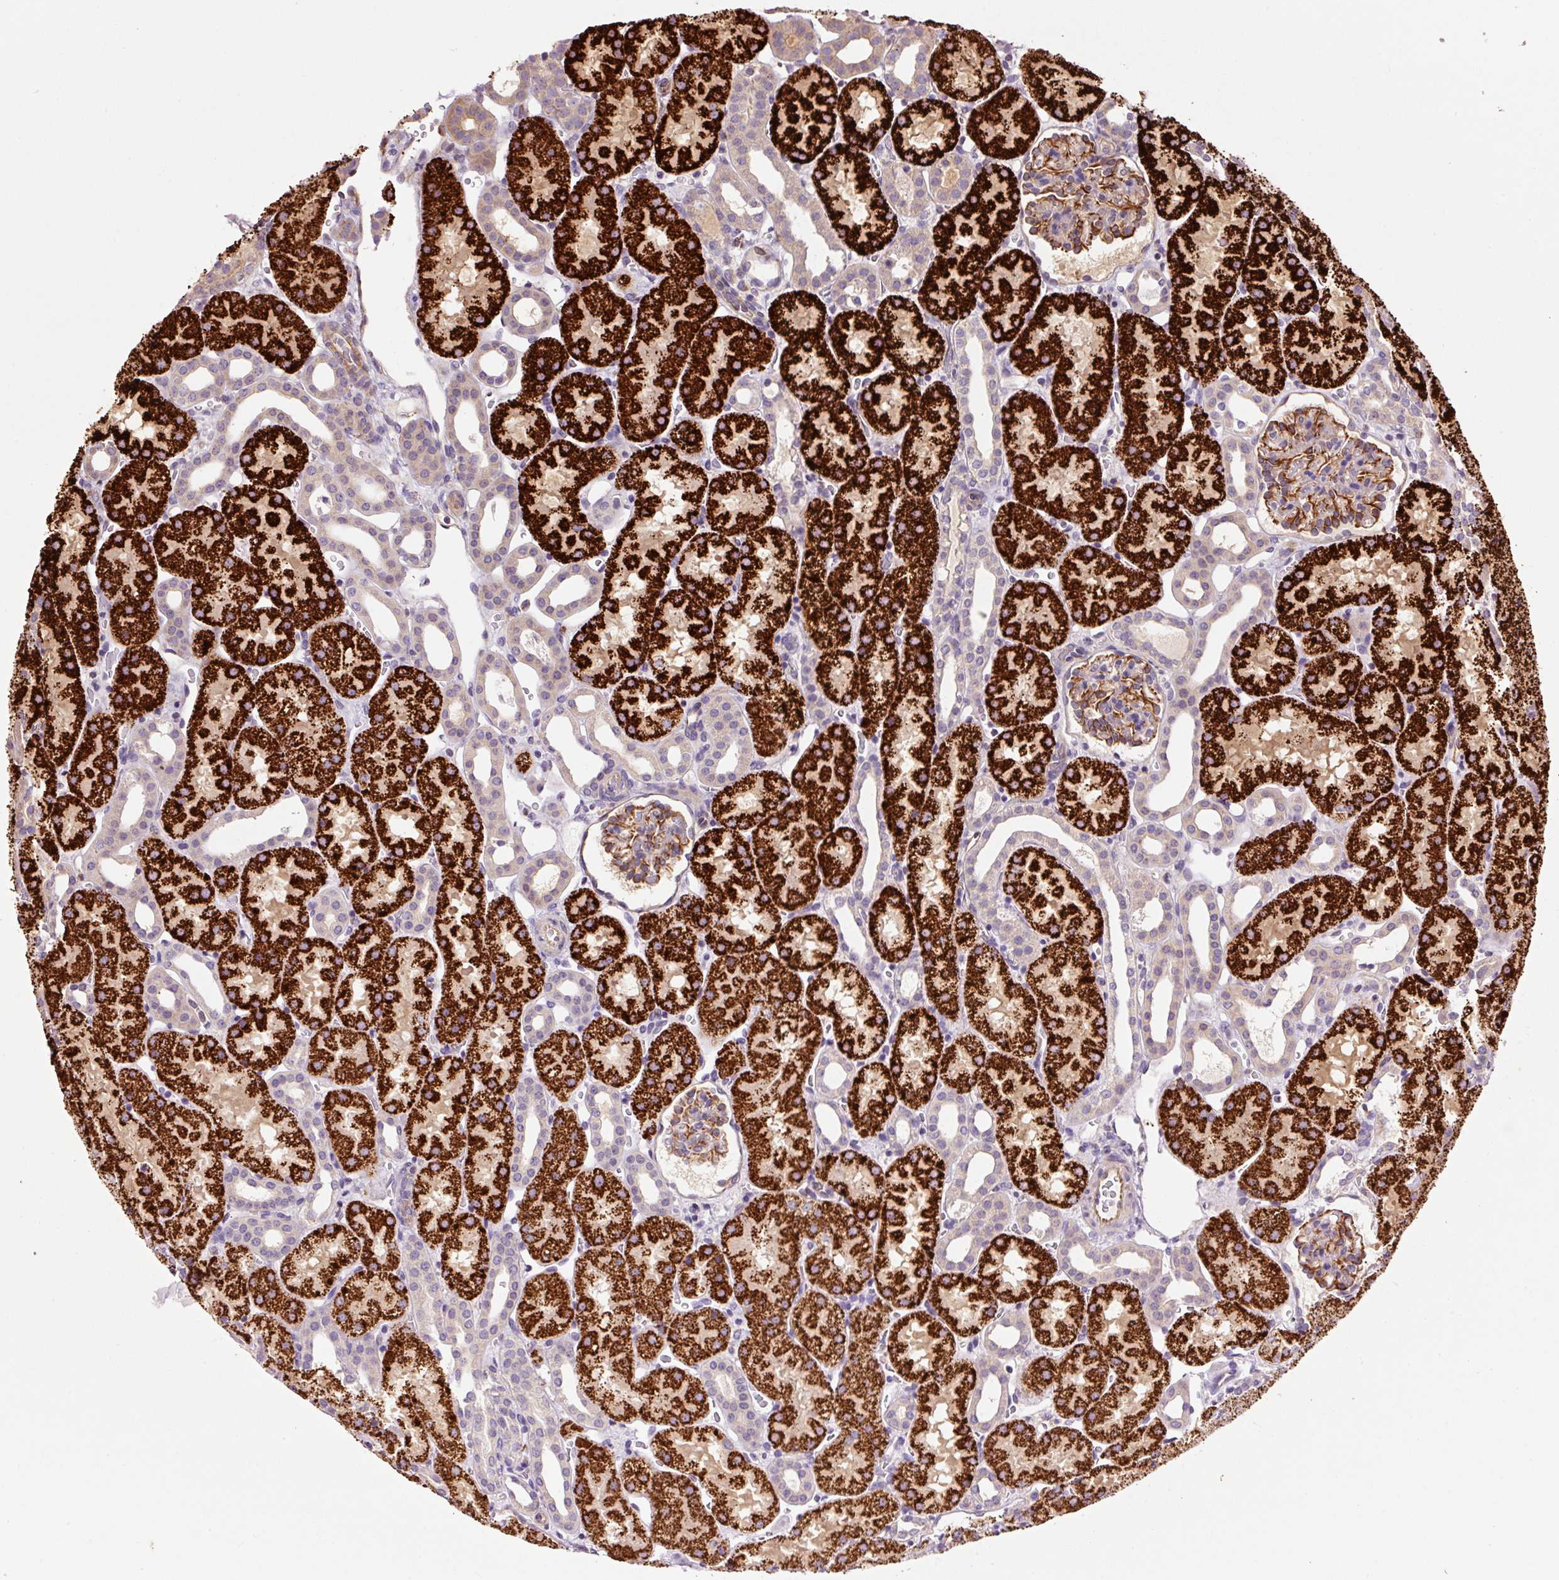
{"staining": {"intensity": "moderate", "quantity": "25%-75%", "location": "cytoplasmic/membranous"}, "tissue": "kidney", "cell_type": "Cells in glomeruli", "image_type": "normal", "snomed": [{"axis": "morphology", "description": "Normal tissue, NOS"}, {"axis": "topography", "description": "Kidney"}], "caption": "Moderate cytoplasmic/membranous staining is seen in approximately 25%-75% of cells in glomeruli in unremarkable kidney.", "gene": "PCK2", "patient": {"sex": "male", "age": 2}}